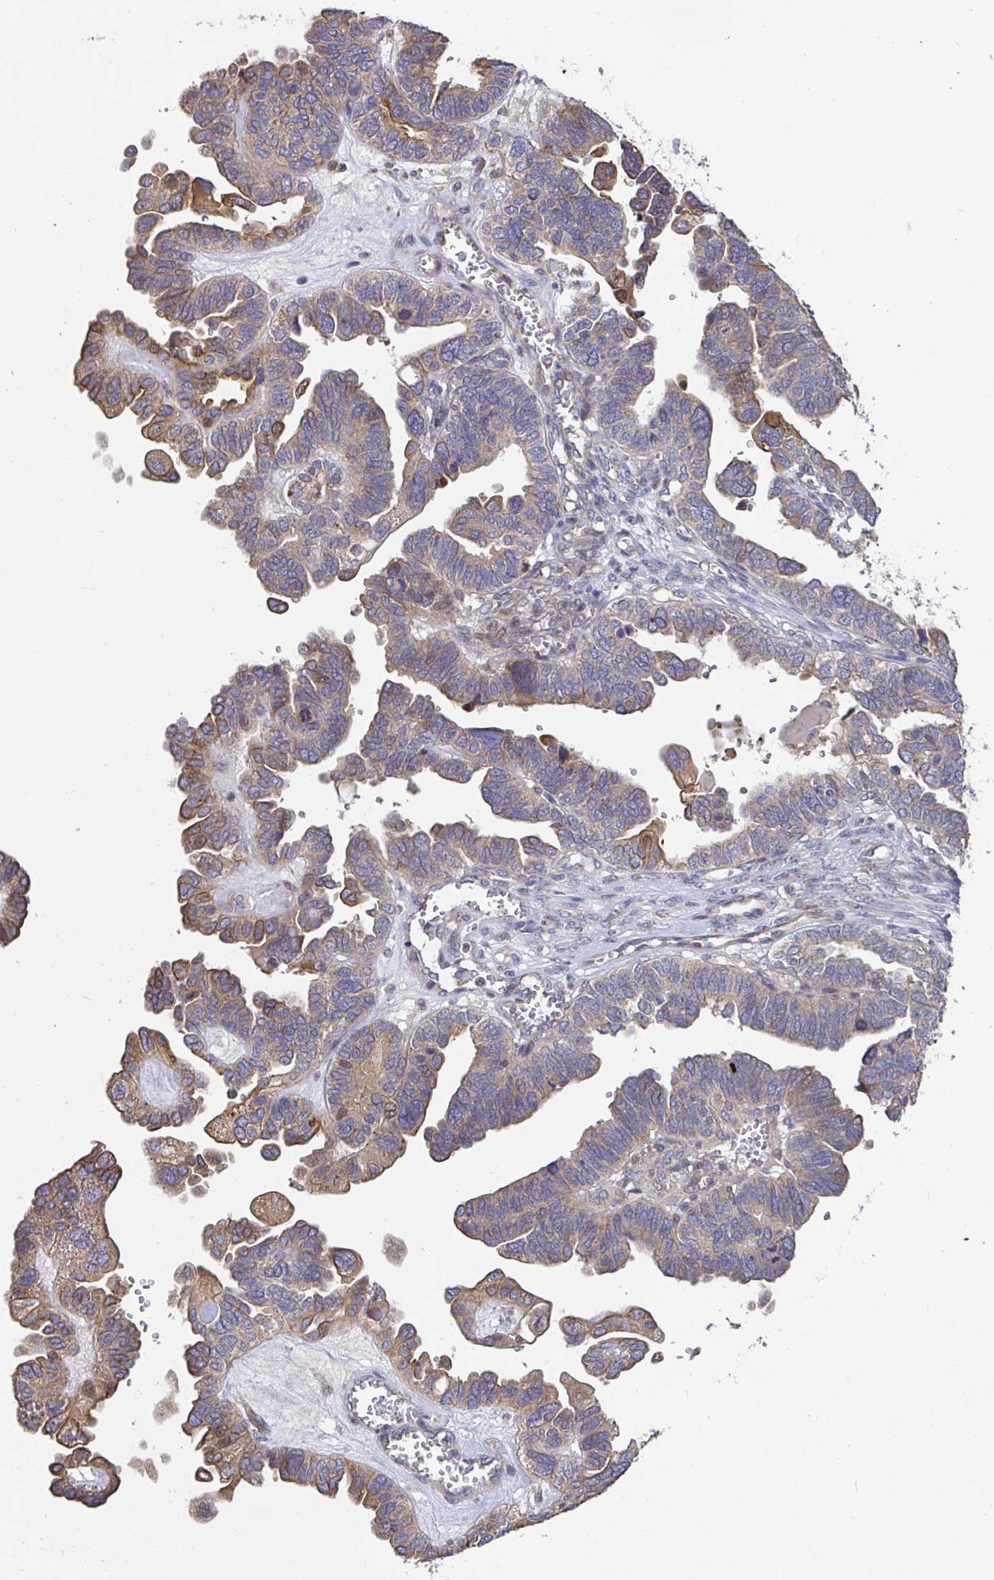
{"staining": {"intensity": "moderate", "quantity": ">75%", "location": "cytoplasmic/membranous"}, "tissue": "ovarian cancer", "cell_type": "Tumor cells", "image_type": "cancer", "snomed": [{"axis": "morphology", "description": "Cystadenocarcinoma, serous, NOS"}, {"axis": "topography", "description": "Ovary"}], "caption": "Immunohistochemistry histopathology image of neoplastic tissue: human serous cystadenocarcinoma (ovarian) stained using immunohistochemistry (IHC) exhibits medium levels of moderate protein expression localized specifically in the cytoplasmic/membranous of tumor cells, appearing as a cytoplasmic/membranous brown color.", "gene": "ELP1", "patient": {"sex": "female", "age": 51}}